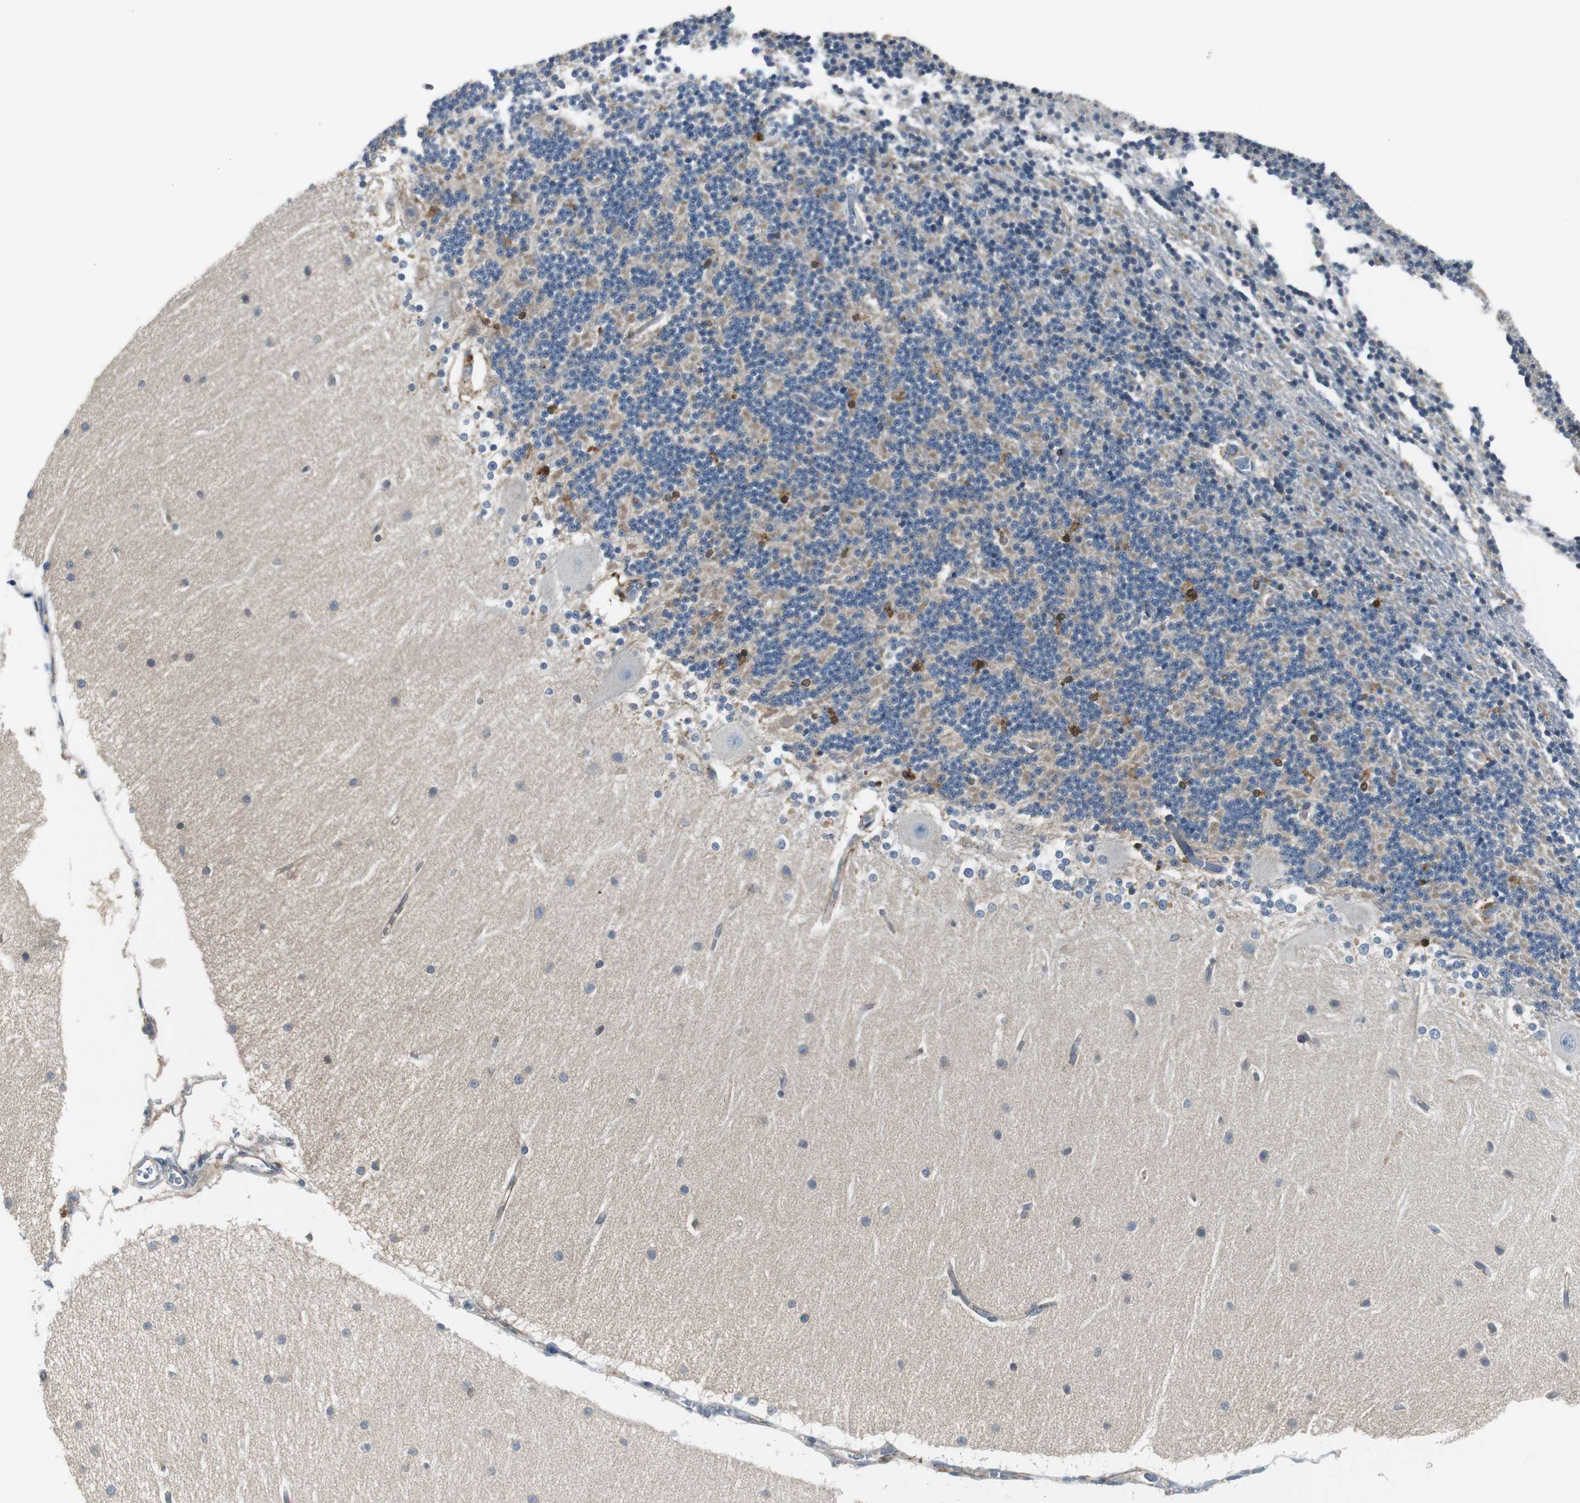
{"staining": {"intensity": "moderate", "quantity": "25%-75%", "location": "cytoplasmic/membranous"}, "tissue": "cerebellum", "cell_type": "Cells in granular layer", "image_type": "normal", "snomed": [{"axis": "morphology", "description": "Normal tissue, NOS"}, {"axis": "topography", "description": "Cerebellum"}], "caption": "A micrograph showing moderate cytoplasmic/membranous expression in approximately 25%-75% of cells in granular layer in unremarkable cerebellum, as visualized by brown immunohistochemical staining.", "gene": "STXBP4", "patient": {"sex": "female", "age": 54}}